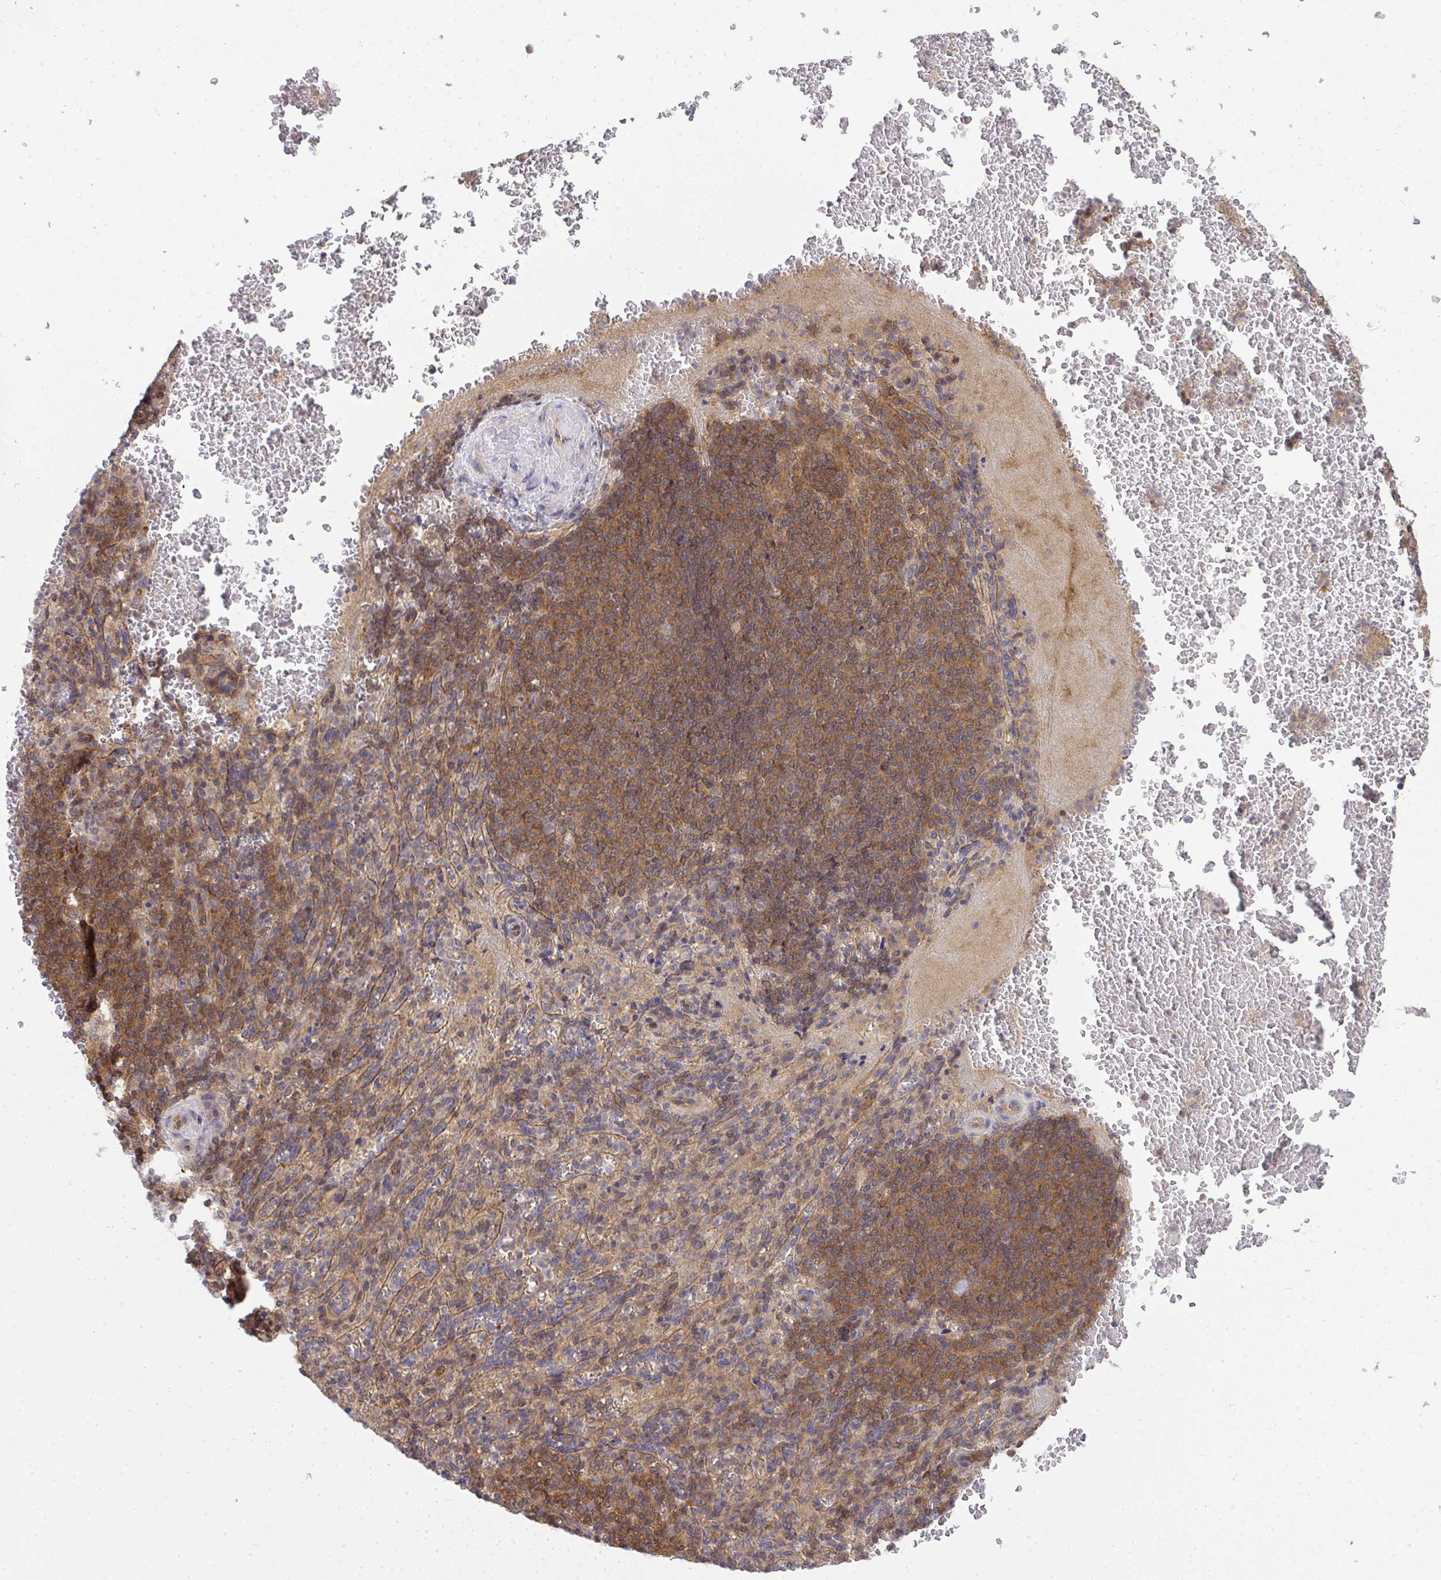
{"staining": {"intensity": "moderate", "quantity": "<25%", "location": "cytoplasmic/membranous"}, "tissue": "spleen", "cell_type": "Cells in red pulp", "image_type": "normal", "snomed": [{"axis": "morphology", "description": "Normal tissue, NOS"}, {"axis": "topography", "description": "Spleen"}], "caption": "Immunohistochemistry of normal human spleen displays low levels of moderate cytoplasmic/membranous staining in approximately <25% of cells in red pulp.", "gene": "HDHD2", "patient": {"sex": "female", "age": 74}}